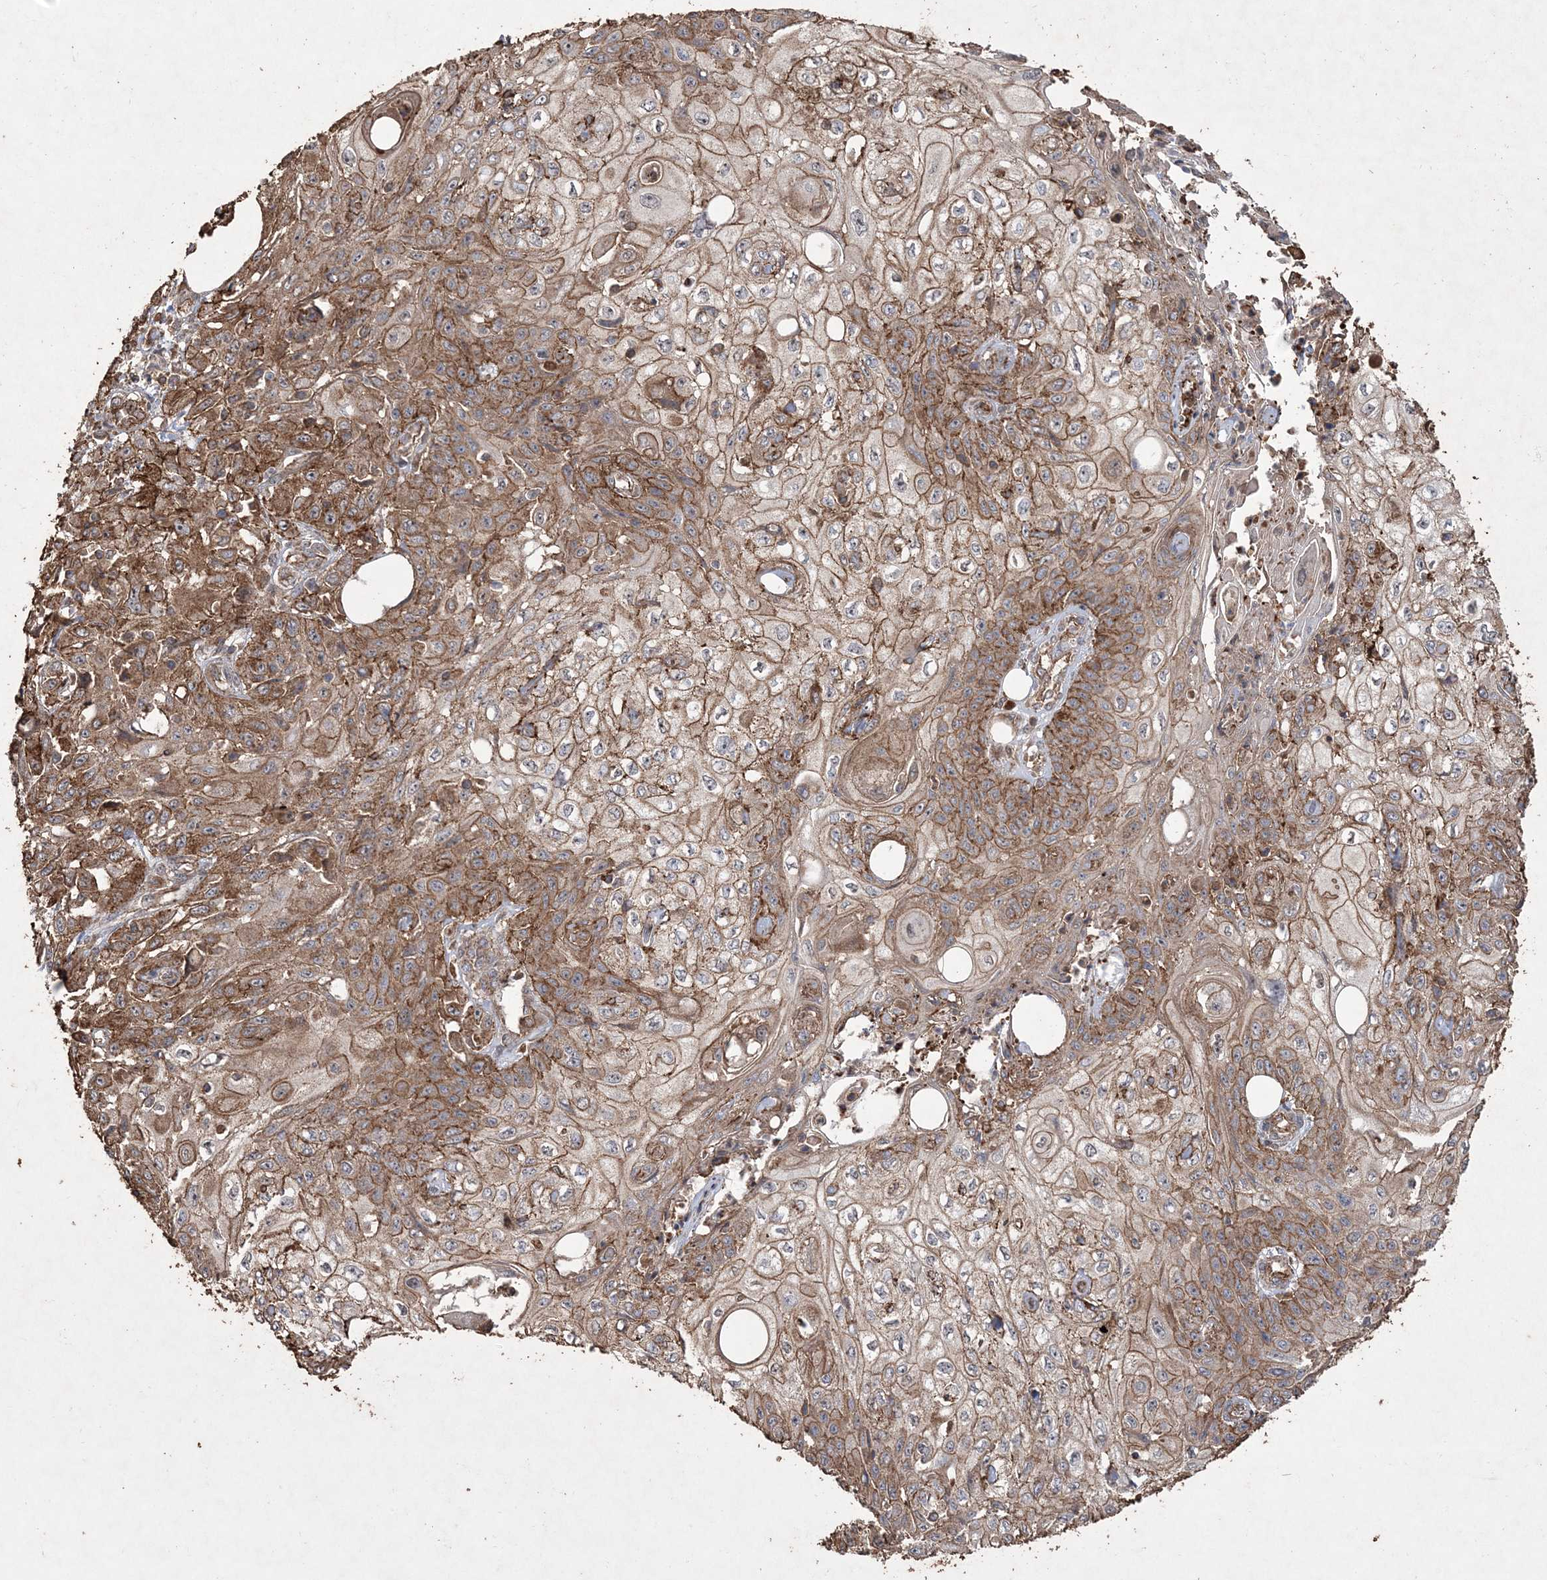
{"staining": {"intensity": "moderate", "quantity": ">75%", "location": "cytoplasmic/membranous"}, "tissue": "skin cancer", "cell_type": "Tumor cells", "image_type": "cancer", "snomed": [{"axis": "morphology", "description": "Squamous cell carcinoma, NOS"}, {"axis": "morphology", "description": "Squamous cell carcinoma, metastatic, NOS"}, {"axis": "topography", "description": "Skin"}, {"axis": "topography", "description": "Lymph node"}], "caption": "About >75% of tumor cells in skin cancer (squamous cell carcinoma) demonstrate moderate cytoplasmic/membranous protein staining as visualized by brown immunohistochemical staining.", "gene": "TTC7A", "patient": {"sex": "male", "age": 75}}